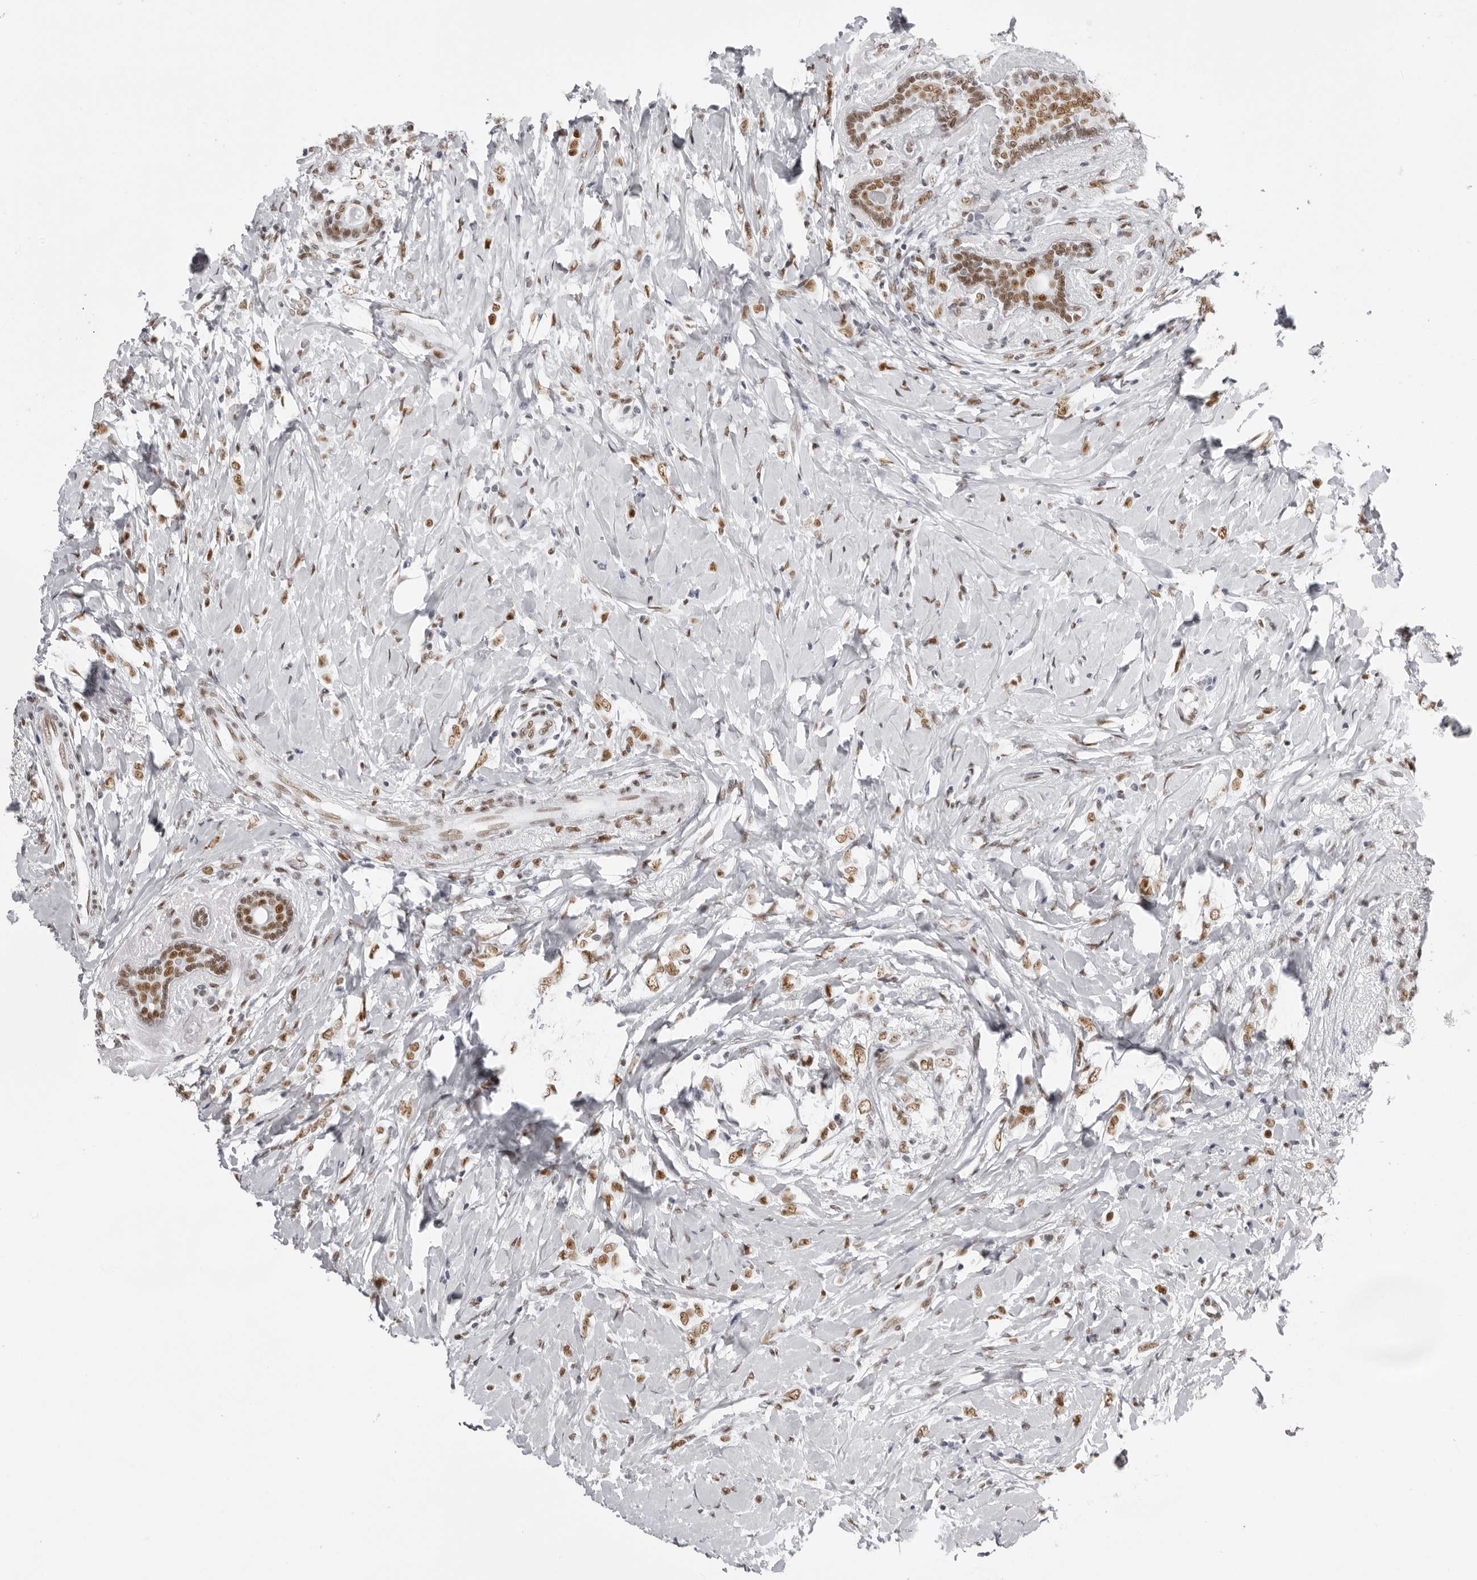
{"staining": {"intensity": "moderate", "quantity": ">75%", "location": "nuclear"}, "tissue": "breast cancer", "cell_type": "Tumor cells", "image_type": "cancer", "snomed": [{"axis": "morphology", "description": "Normal tissue, NOS"}, {"axis": "morphology", "description": "Lobular carcinoma"}, {"axis": "topography", "description": "Breast"}], "caption": "Protein analysis of breast cancer tissue demonstrates moderate nuclear staining in about >75% of tumor cells.", "gene": "IRF2BP2", "patient": {"sex": "female", "age": 47}}